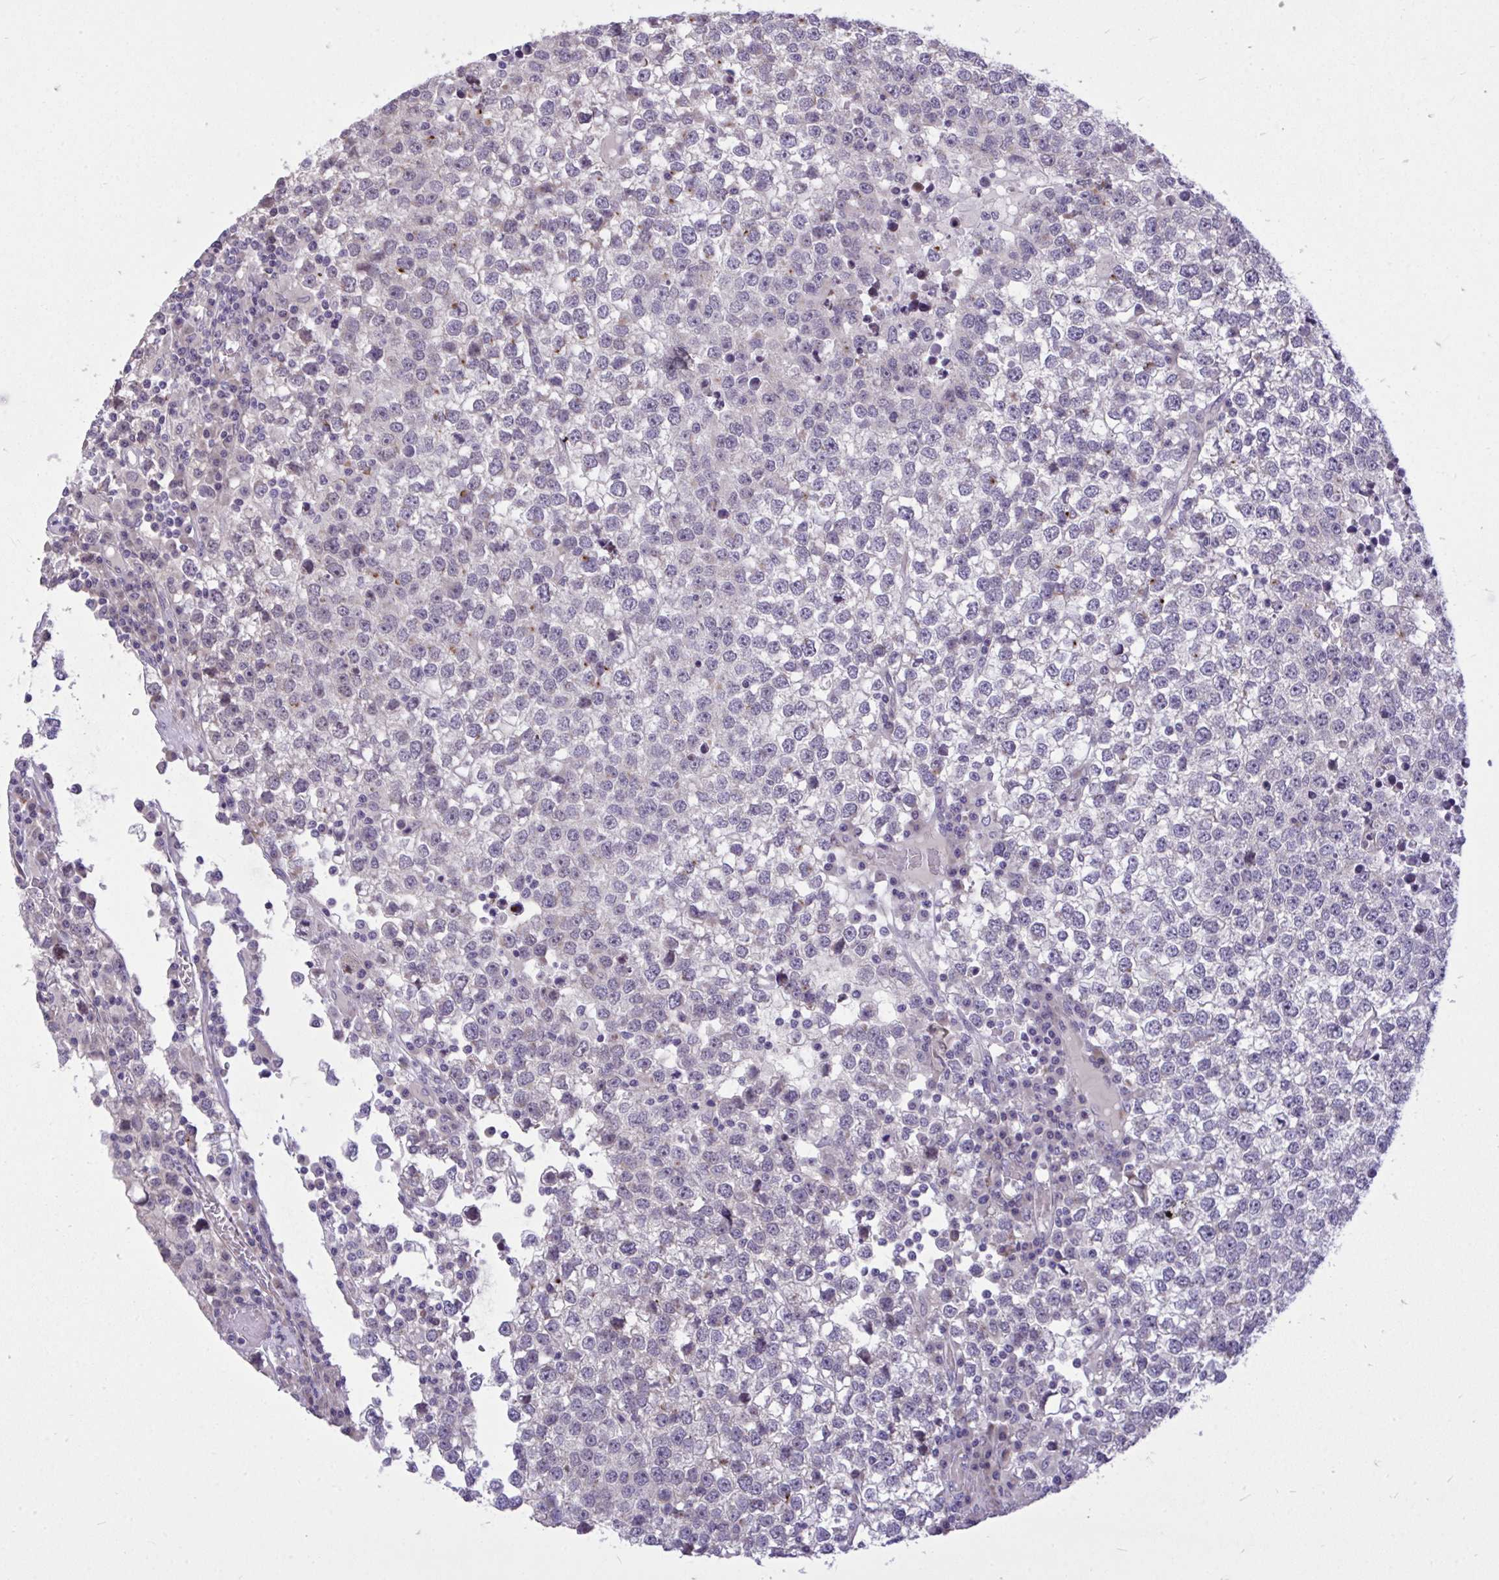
{"staining": {"intensity": "negative", "quantity": "none", "location": "none"}, "tissue": "testis cancer", "cell_type": "Tumor cells", "image_type": "cancer", "snomed": [{"axis": "morphology", "description": "Seminoma, NOS"}, {"axis": "topography", "description": "Testis"}], "caption": "Tumor cells are negative for protein expression in human testis seminoma.", "gene": "HMBOX1", "patient": {"sex": "male", "age": 65}}